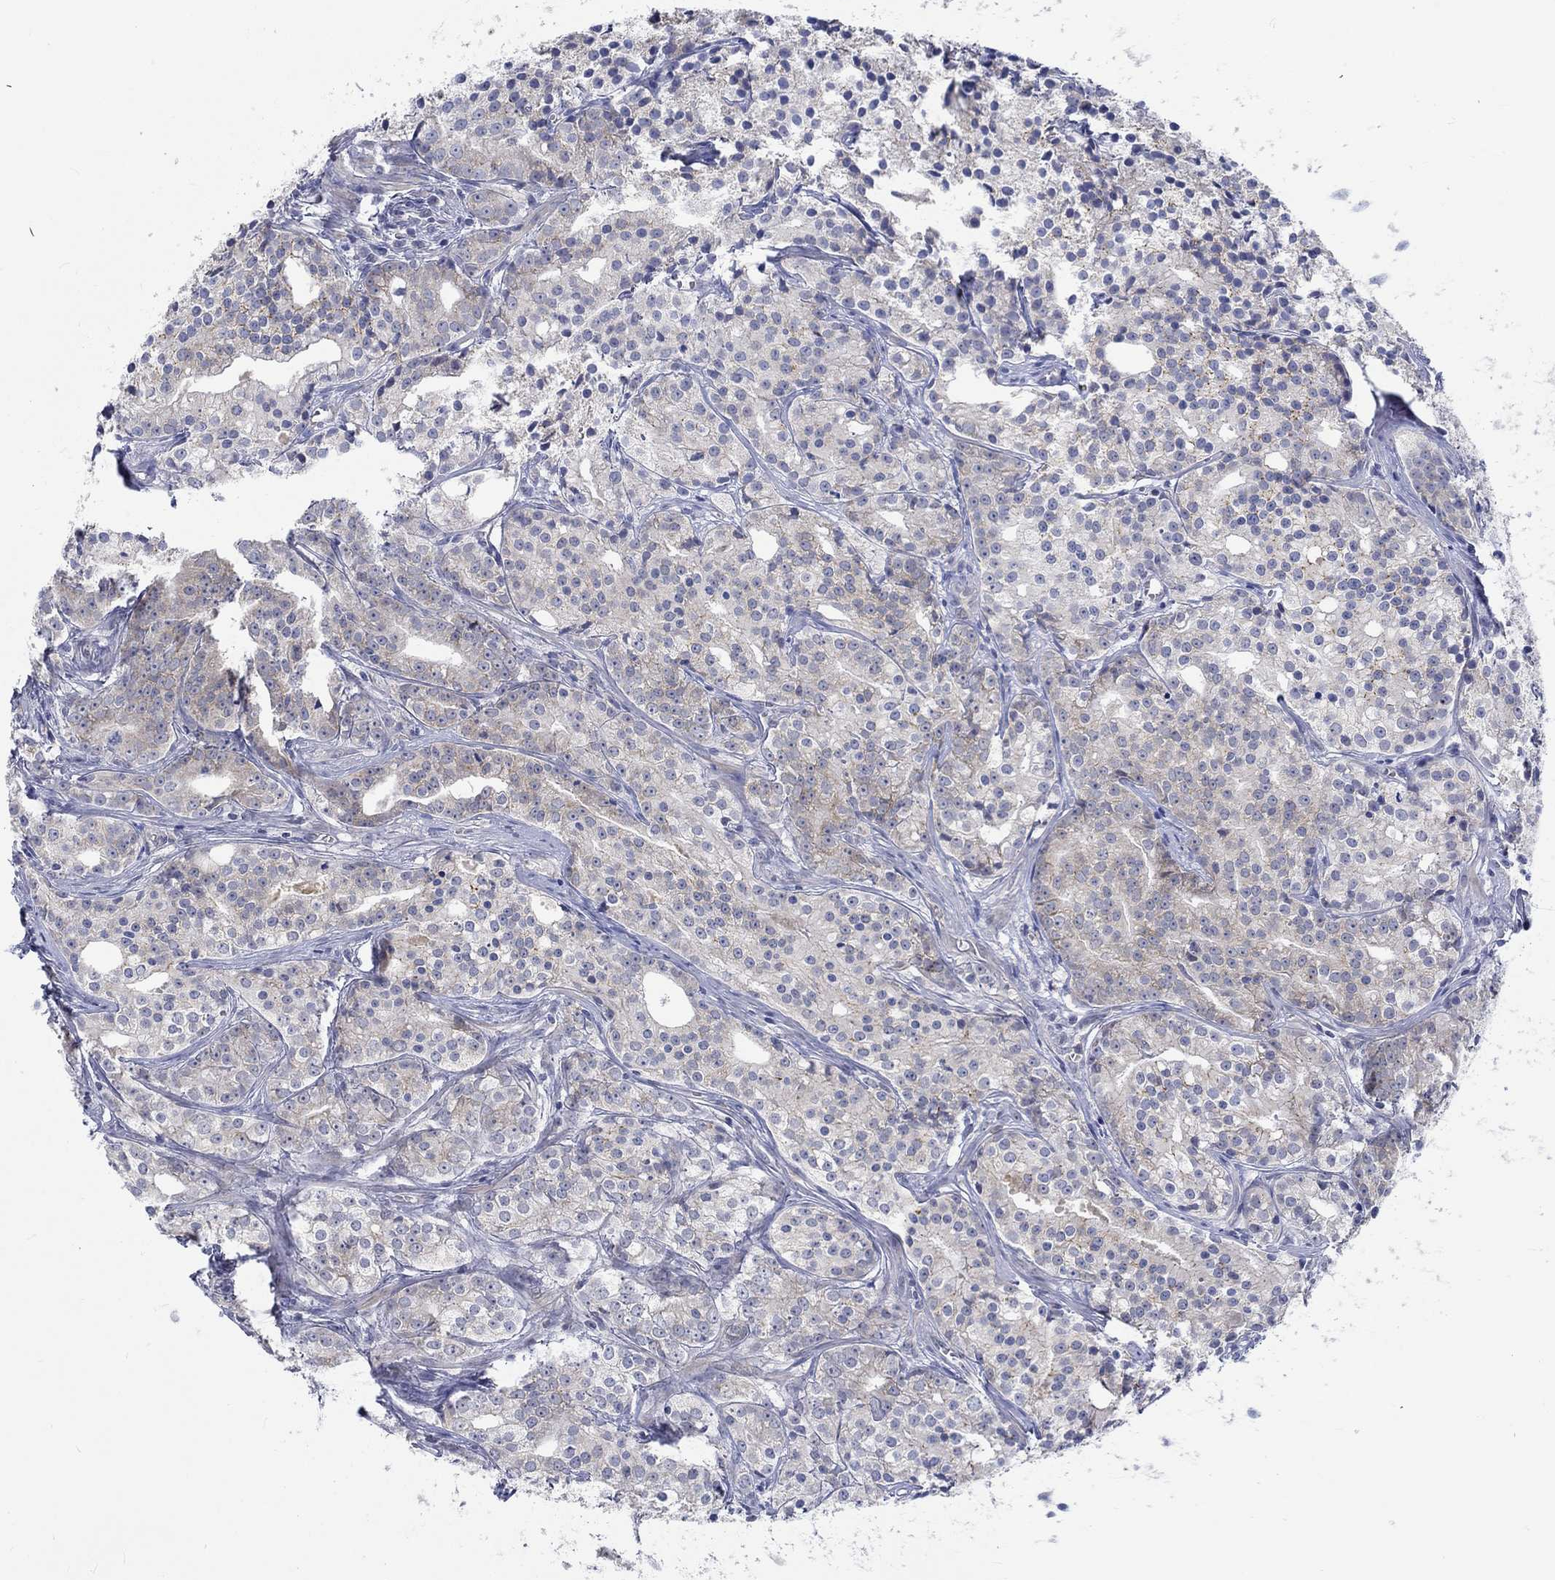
{"staining": {"intensity": "moderate", "quantity": "<25%", "location": "cytoplasmic/membranous"}, "tissue": "prostate cancer", "cell_type": "Tumor cells", "image_type": "cancer", "snomed": [{"axis": "morphology", "description": "Adenocarcinoma, Medium grade"}, {"axis": "topography", "description": "Prostate"}], "caption": "Moderate cytoplasmic/membranous positivity is seen in about <25% of tumor cells in prostate medium-grade adenocarcinoma.", "gene": "WASF1", "patient": {"sex": "male", "age": 74}}